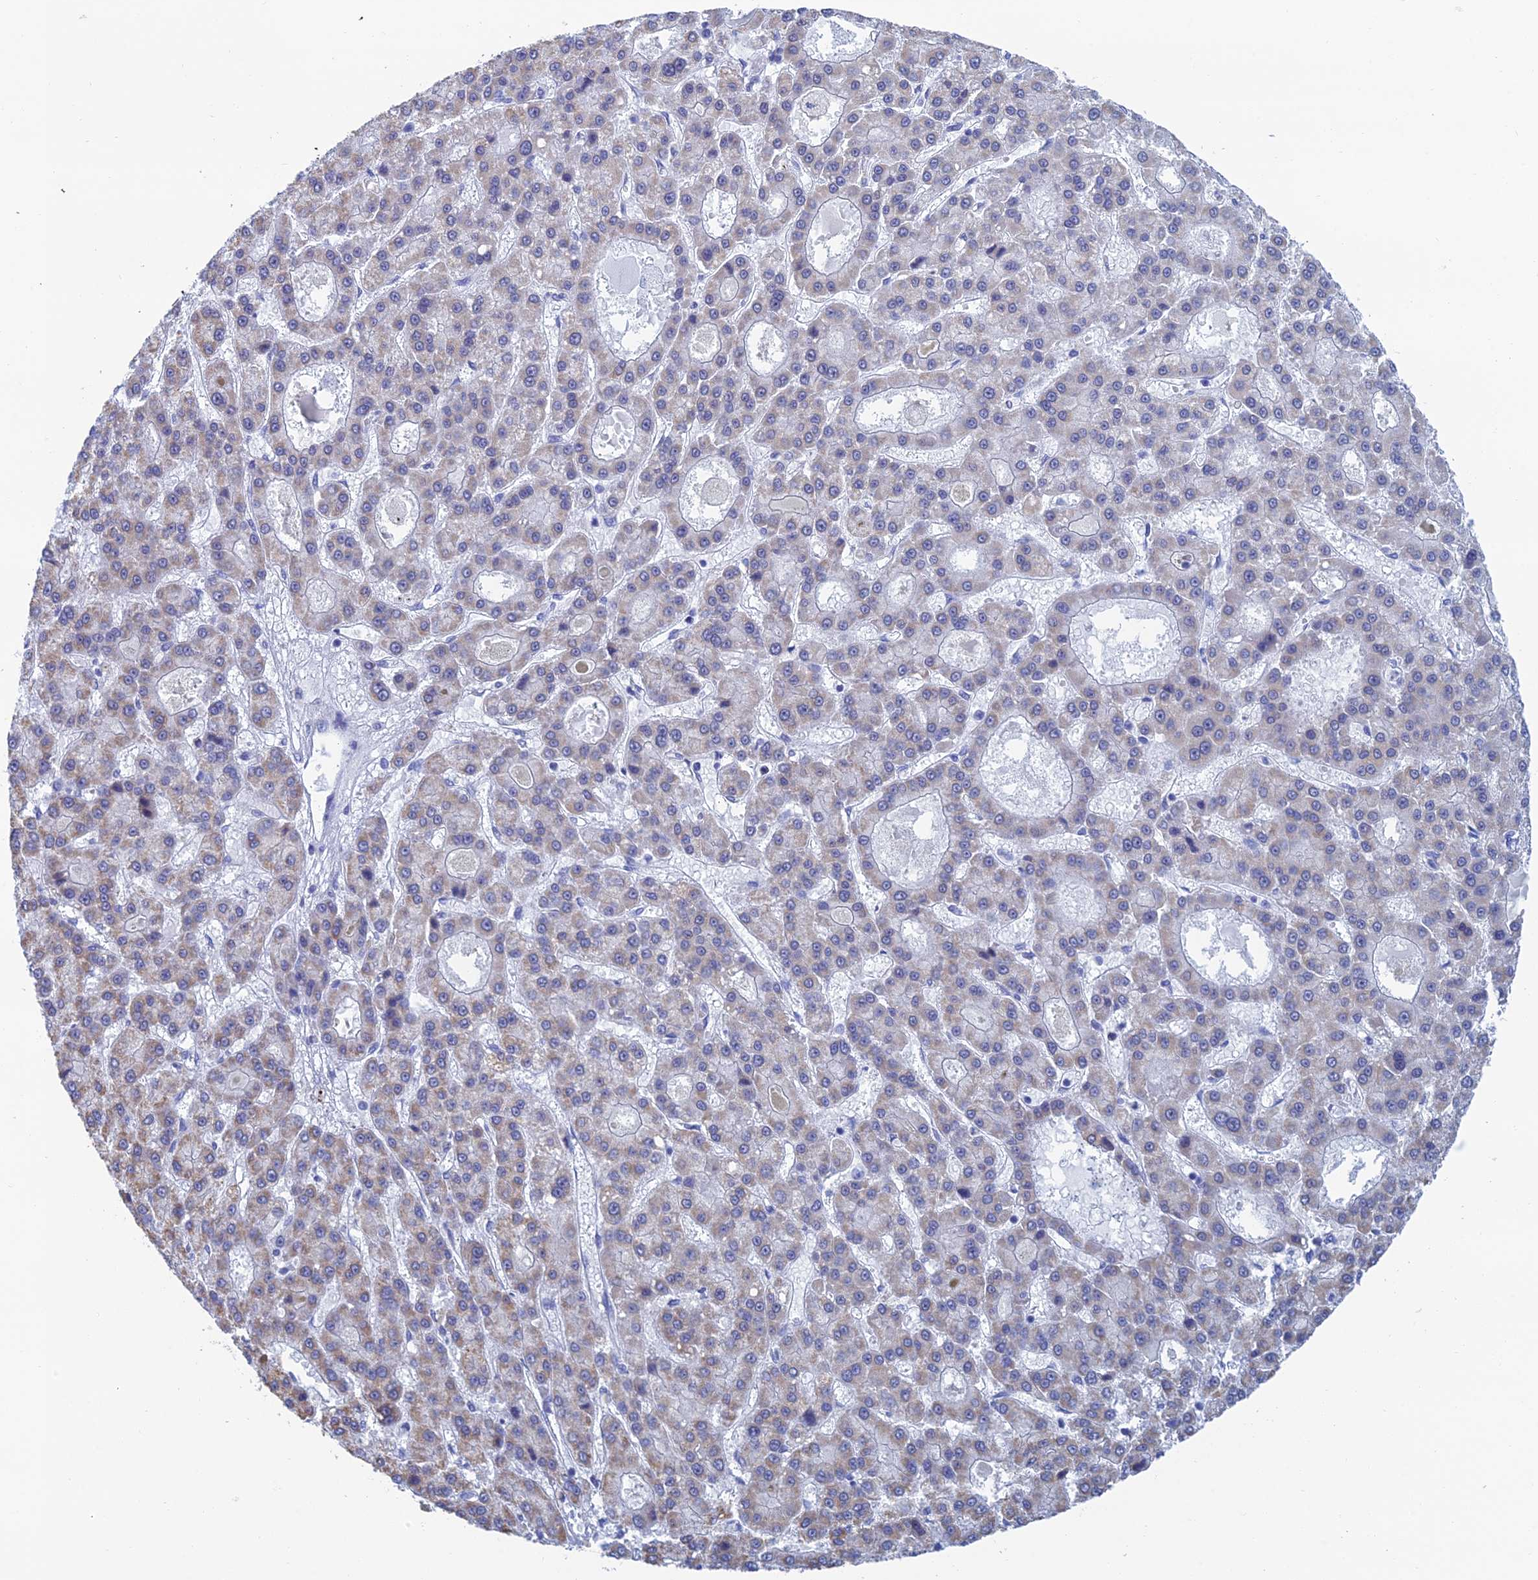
{"staining": {"intensity": "moderate", "quantity": "25%-75%", "location": "cytoplasmic/membranous"}, "tissue": "liver cancer", "cell_type": "Tumor cells", "image_type": "cancer", "snomed": [{"axis": "morphology", "description": "Carcinoma, Hepatocellular, NOS"}, {"axis": "topography", "description": "Liver"}], "caption": "IHC staining of liver cancer, which displays medium levels of moderate cytoplasmic/membranous positivity in about 25%-75% of tumor cells indicating moderate cytoplasmic/membranous protein positivity. The staining was performed using DAB (brown) for protein detection and nuclei were counterstained in hematoxylin (blue).", "gene": "CFAP210", "patient": {"sex": "male", "age": 70}}